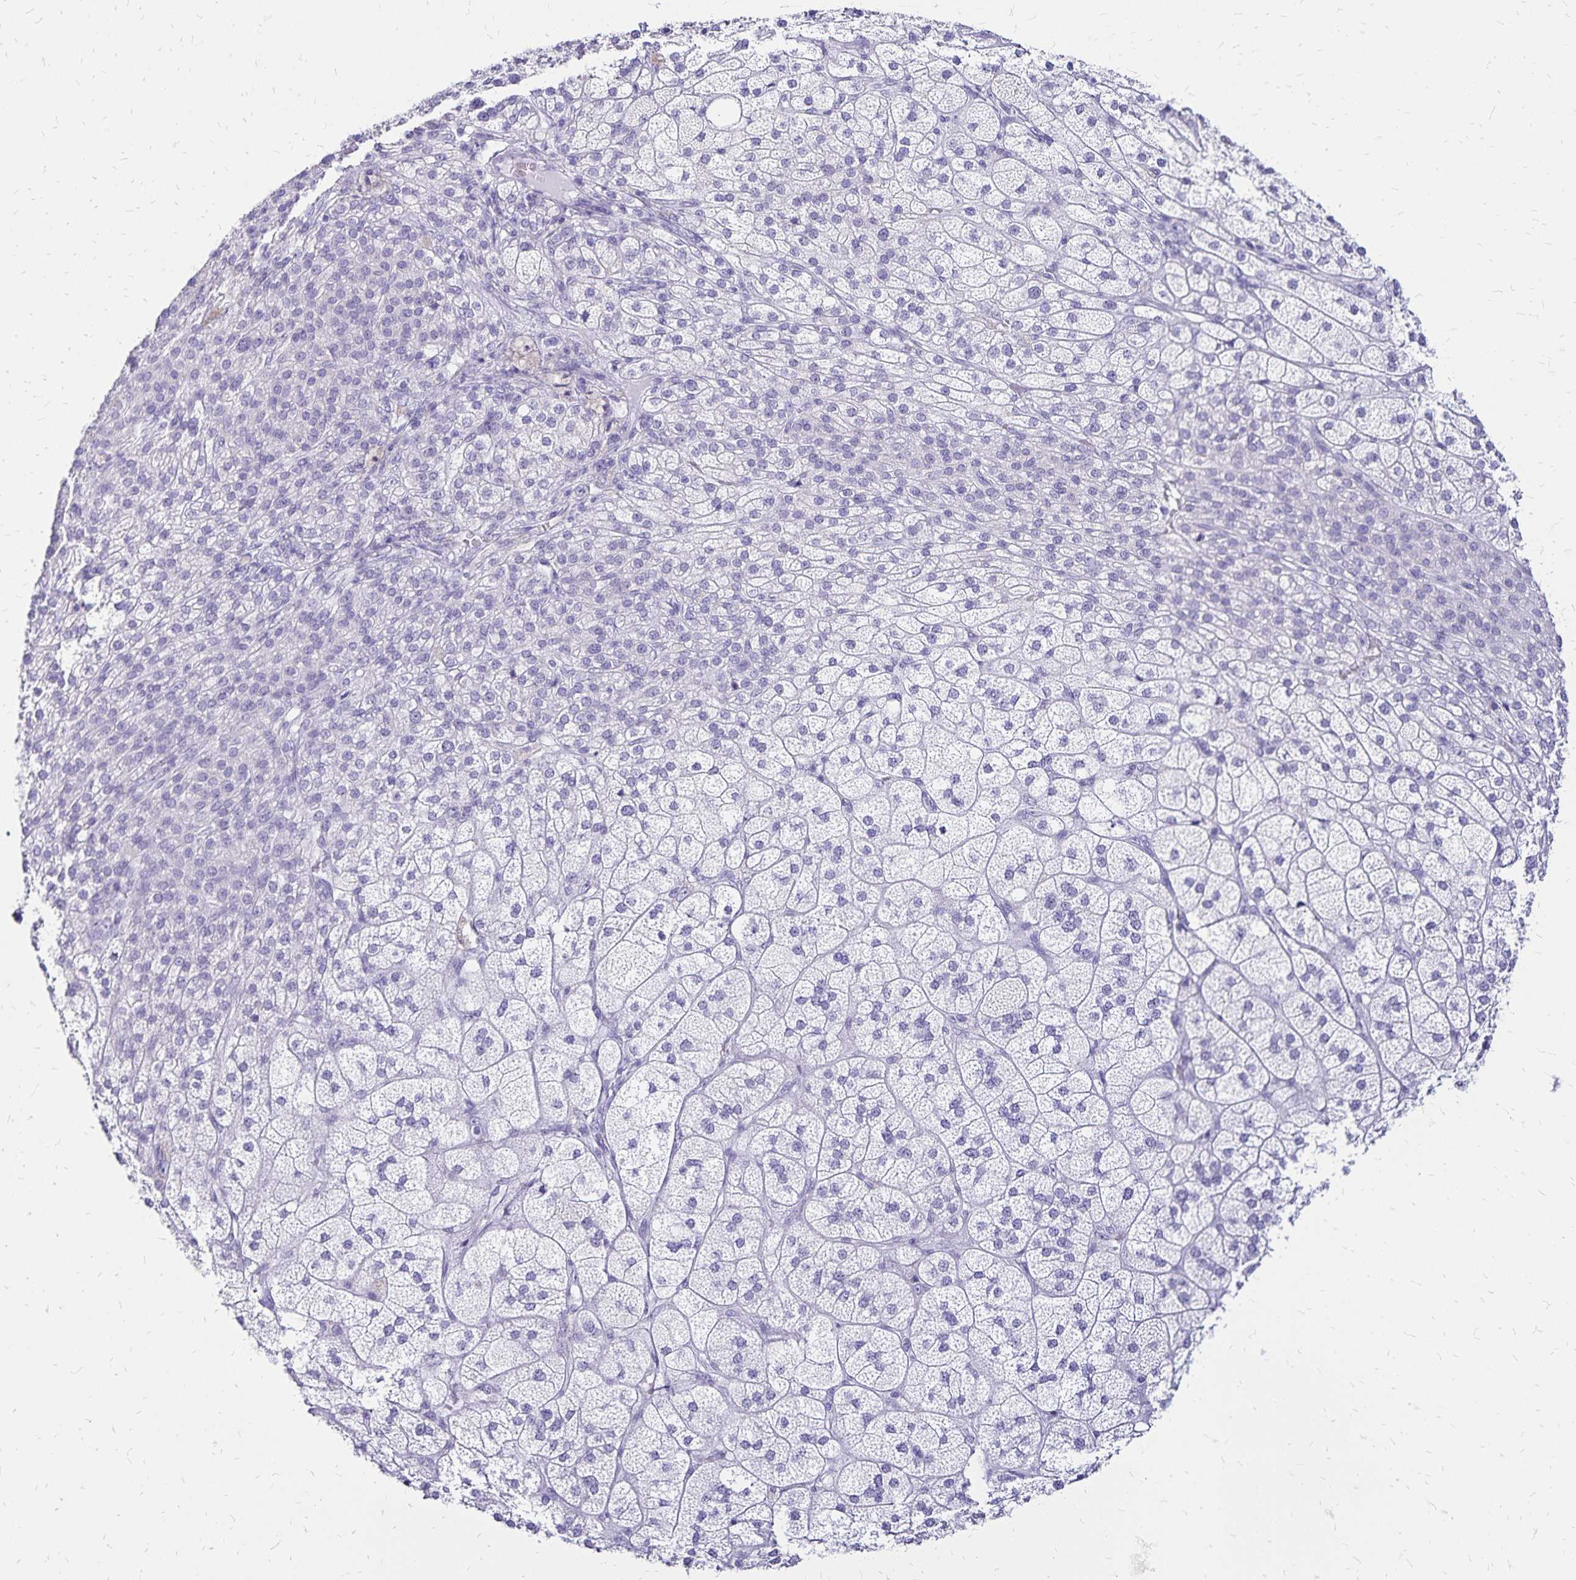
{"staining": {"intensity": "negative", "quantity": "none", "location": "none"}, "tissue": "adrenal gland", "cell_type": "Glandular cells", "image_type": "normal", "snomed": [{"axis": "morphology", "description": "Normal tissue, NOS"}, {"axis": "topography", "description": "Adrenal gland"}], "caption": "Immunohistochemistry (IHC) of benign adrenal gland shows no positivity in glandular cells.", "gene": "LIN28B", "patient": {"sex": "female", "age": 60}}